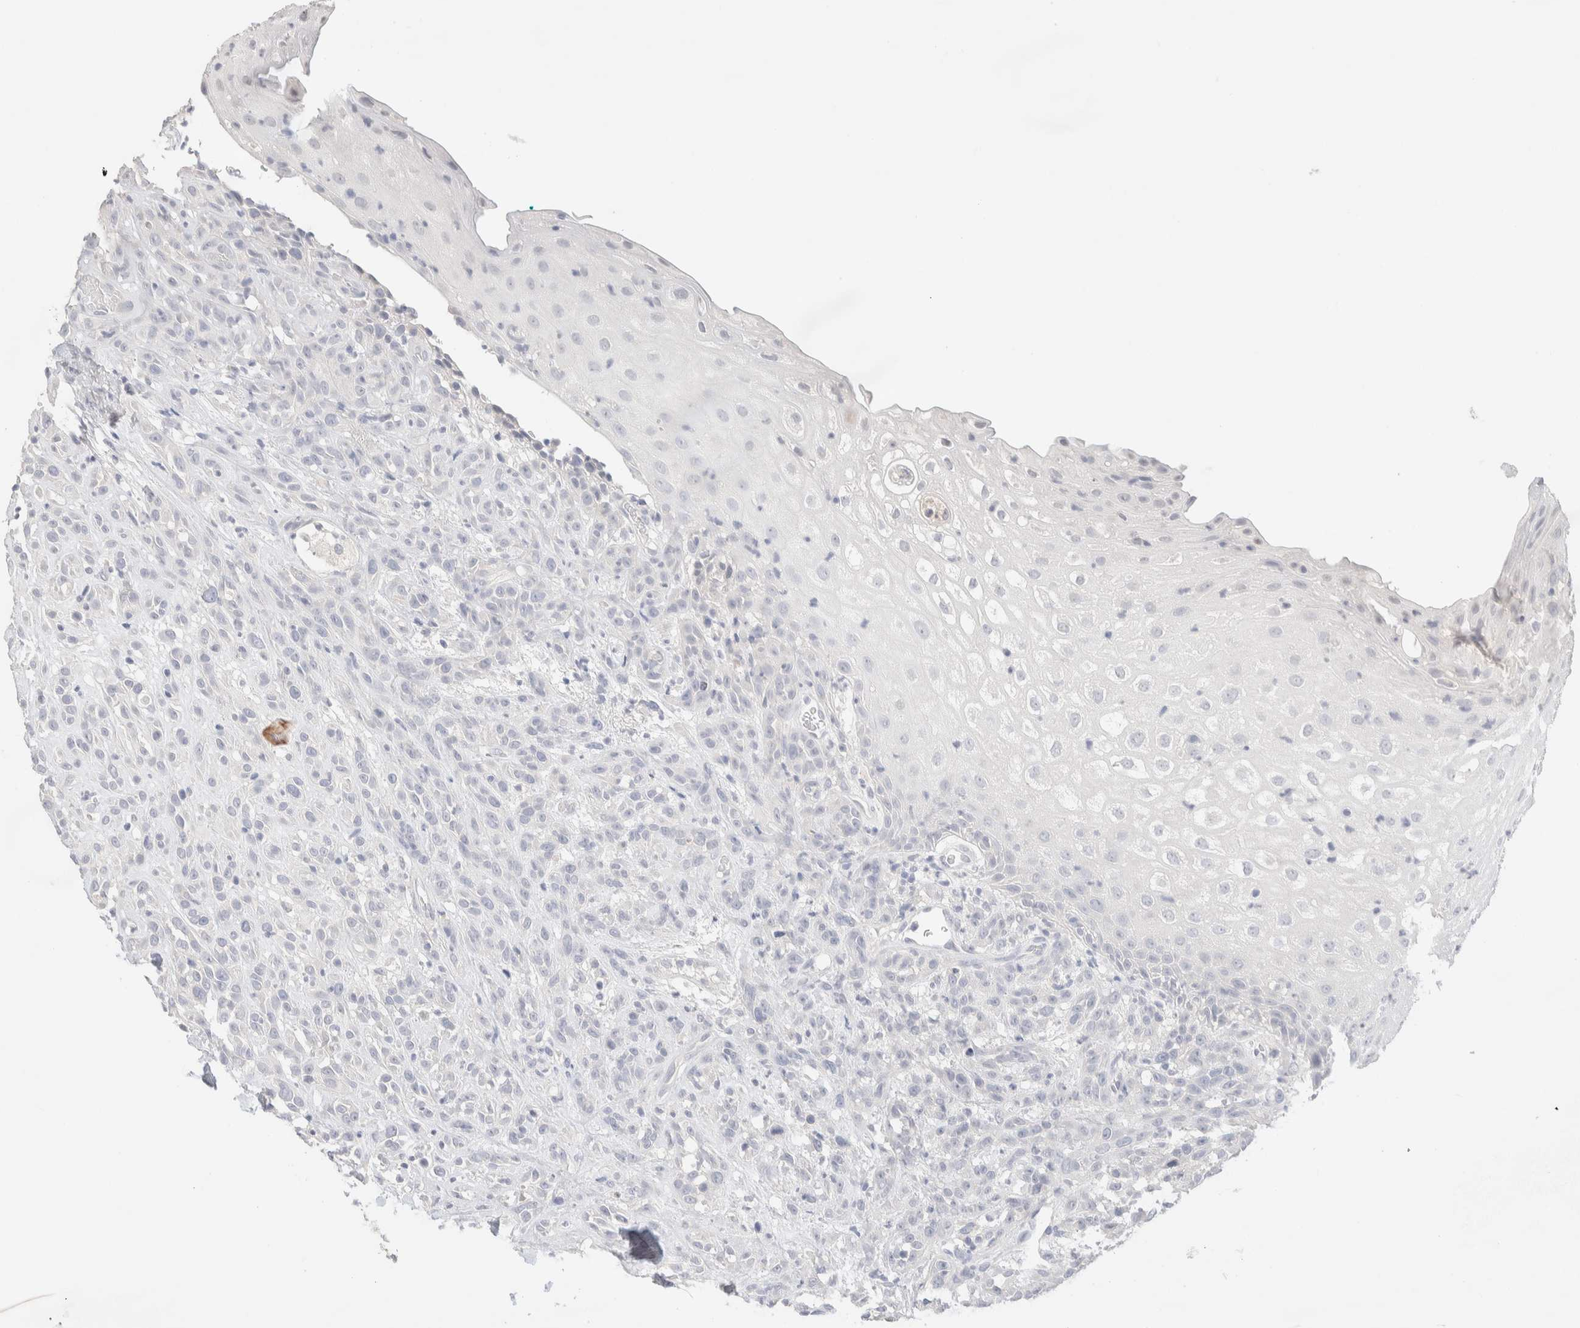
{"staining": {"intensity": "negative", "quantity": "none", "location": "none"}, "tissue": "head and neck cancer", "cell_type": "Tumor cells", "image_type": "cancer", "snomed": [{"axis": "morphology", "description": "Normal tissue, NOS"}, {"axis": "morphology", "description": "Squamous cell carcinoma, NOS"}, {"axis": "topography", "description": "Cartilage tissue"}, {"axis": "topography", "description": "Head-Neck"}], "caption": "IHC image of neoplastic tissue: human head and neck cancer stained with DAB displays no significant protein staining in tumor cells.", "gene": "RIDA", "patient": {"sex": "male", "age": 62}}